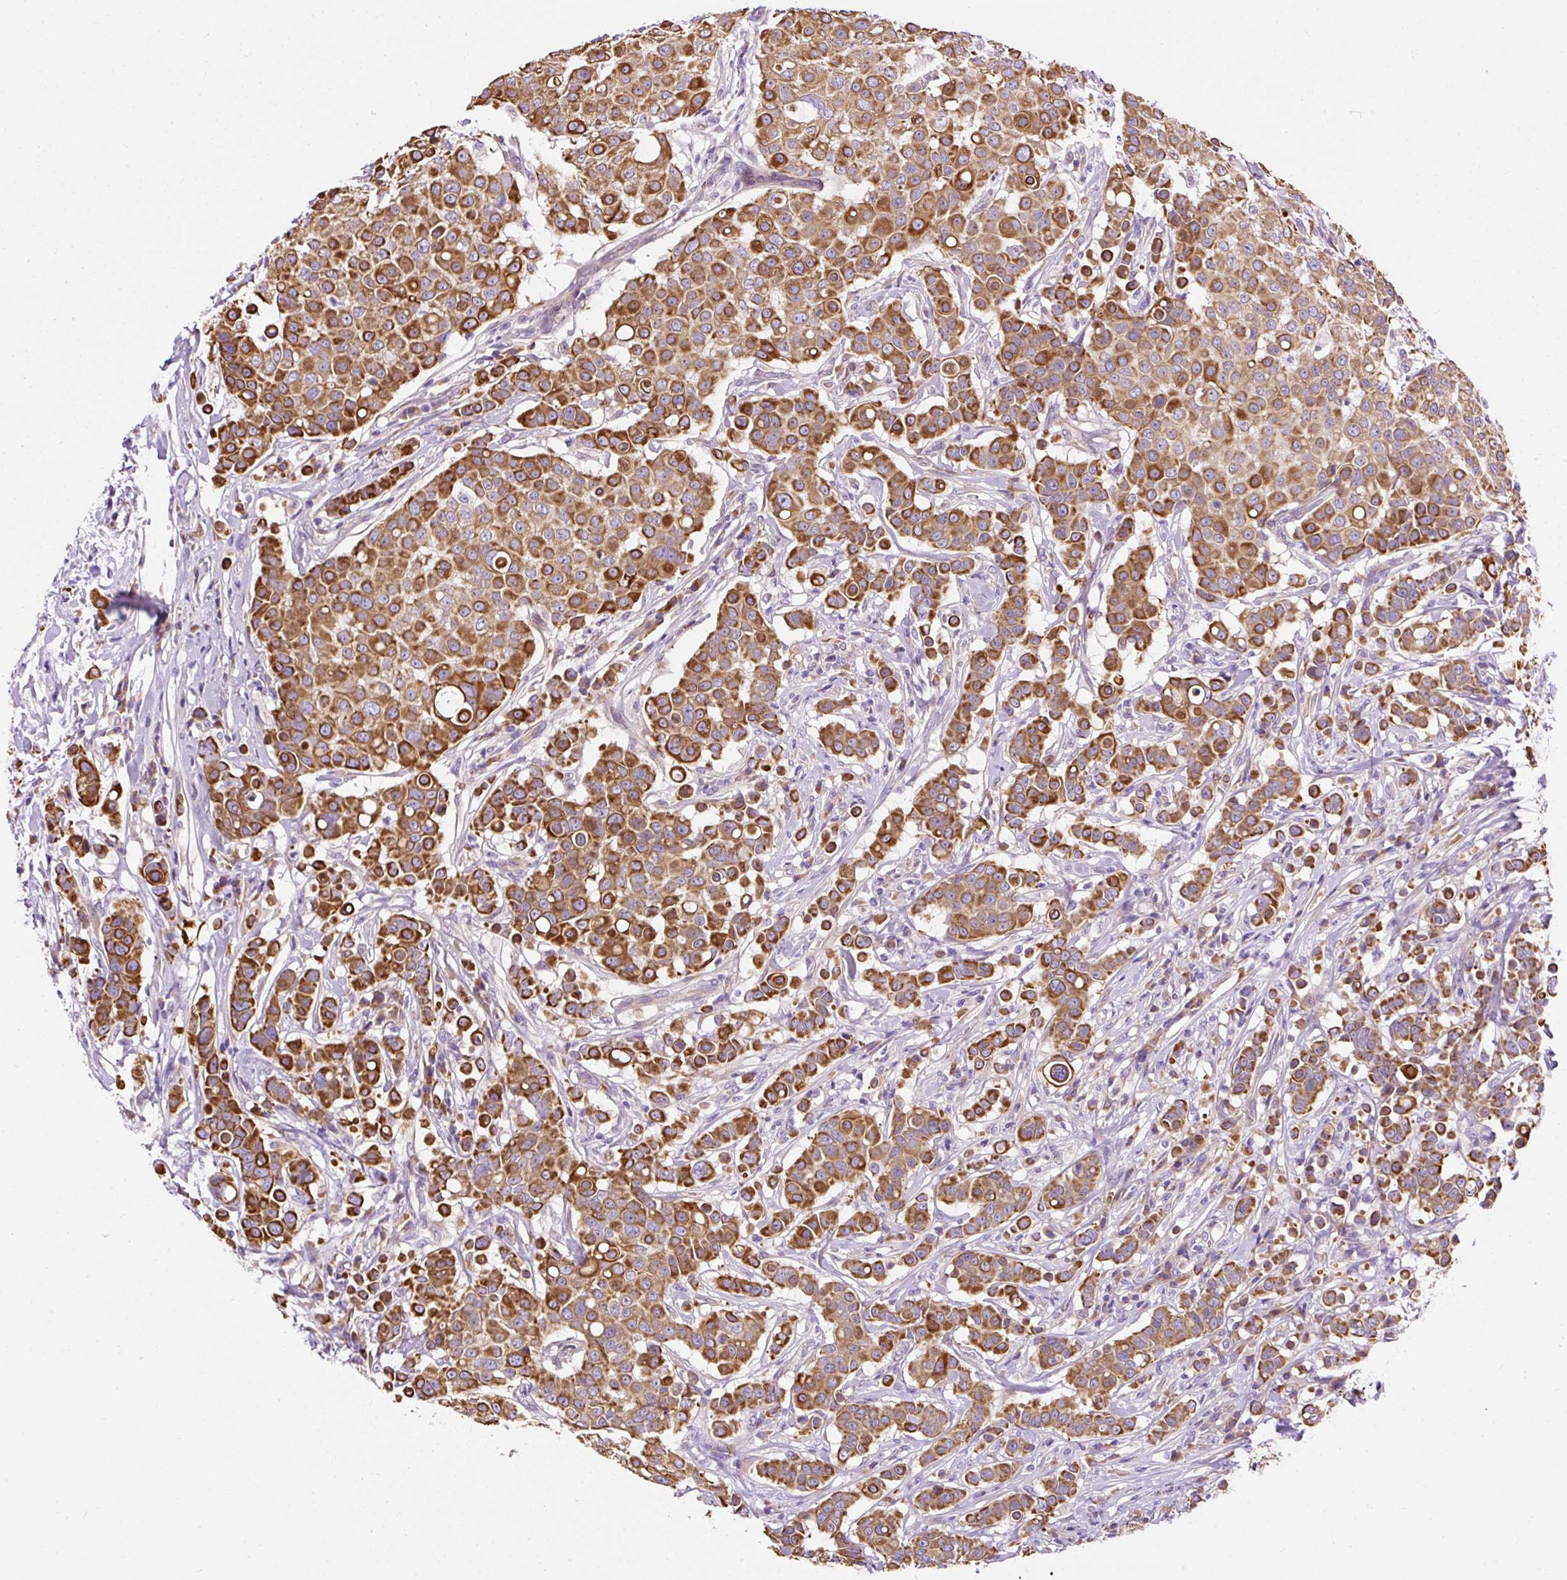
{"staining": {"intensity": "strong", "quantity": ">75%", "location": "cytoplasmic/membranous"}, "tissue": "breast cancer", "cell_type": "Tumor cells", "image_type": "cancer", "snomed": [{"axis": "morphology", "description": "Duct carcinoma"}, {"axis": "topography", "description": "Breast"}], "caption": "Brown immunohistochemical staining in breast cancer exhibits strong cytoplasmic/membranous staining in about >75% of tumor cells.", "gene": "FAM149A", "patient": {"sex": "female", "age": 27}}